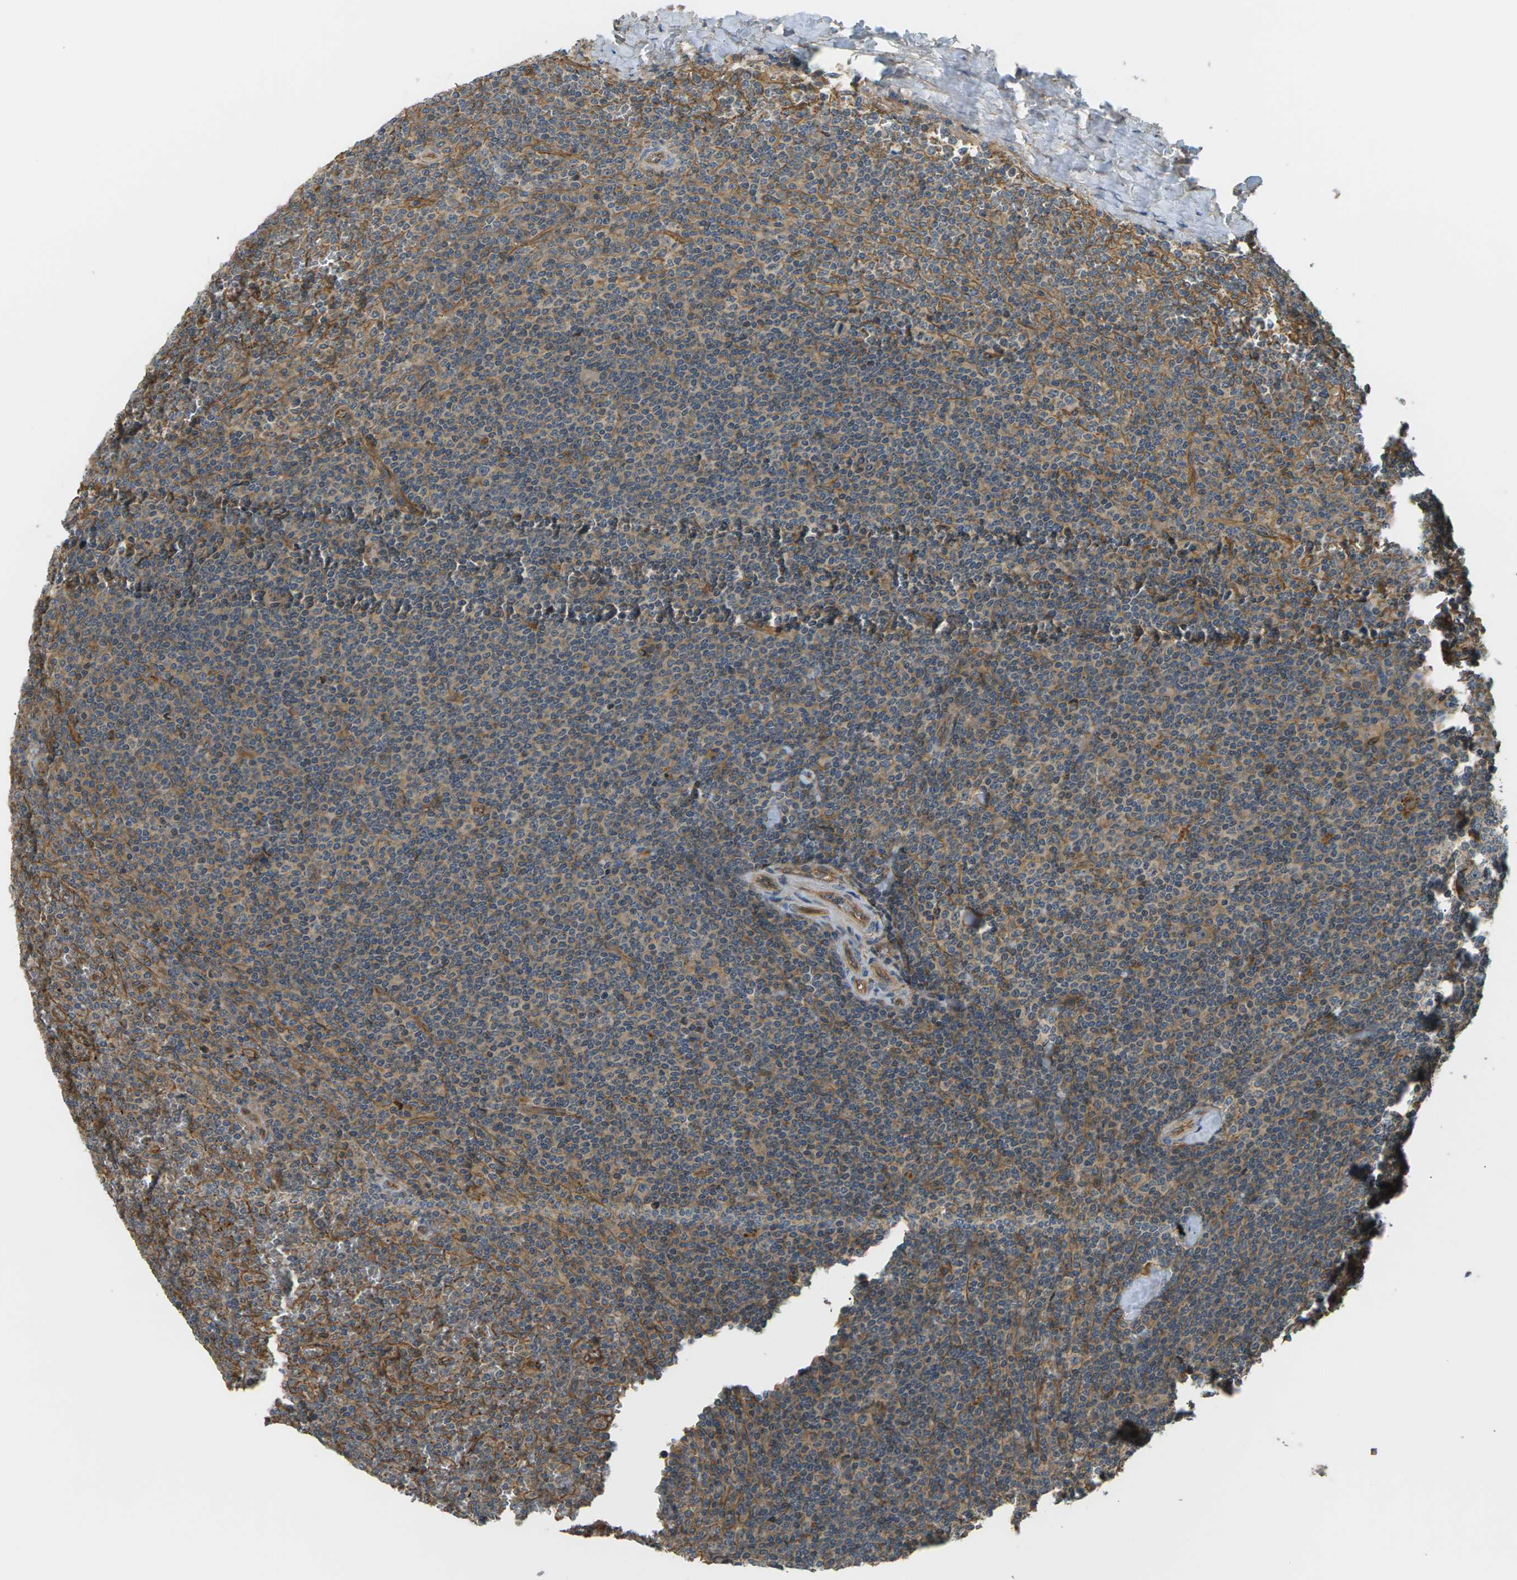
{"staining": {"intensity": "weak", "quantity": ">75%", "location": "cytoplasmic/membranous"}, "tissue": "lymphoma", "cell_type": "Tumor cells", "image_type": "cancer", "snomed": [{"axis": "morphology", "description": "Malignant lymphoma, non-Hodgkin's type, Low grade"}, {"axis": "topography", "description": "Spleen"}], "caption": "Weak cytoplasmic/membranous protein positivity is seen in approximately >75% of tumor cells in malignant lymphoma, non-Hodgkin's type (low-grade).", "gene": "DDHD2", "patient": {"sex": "female", "age": 19}}